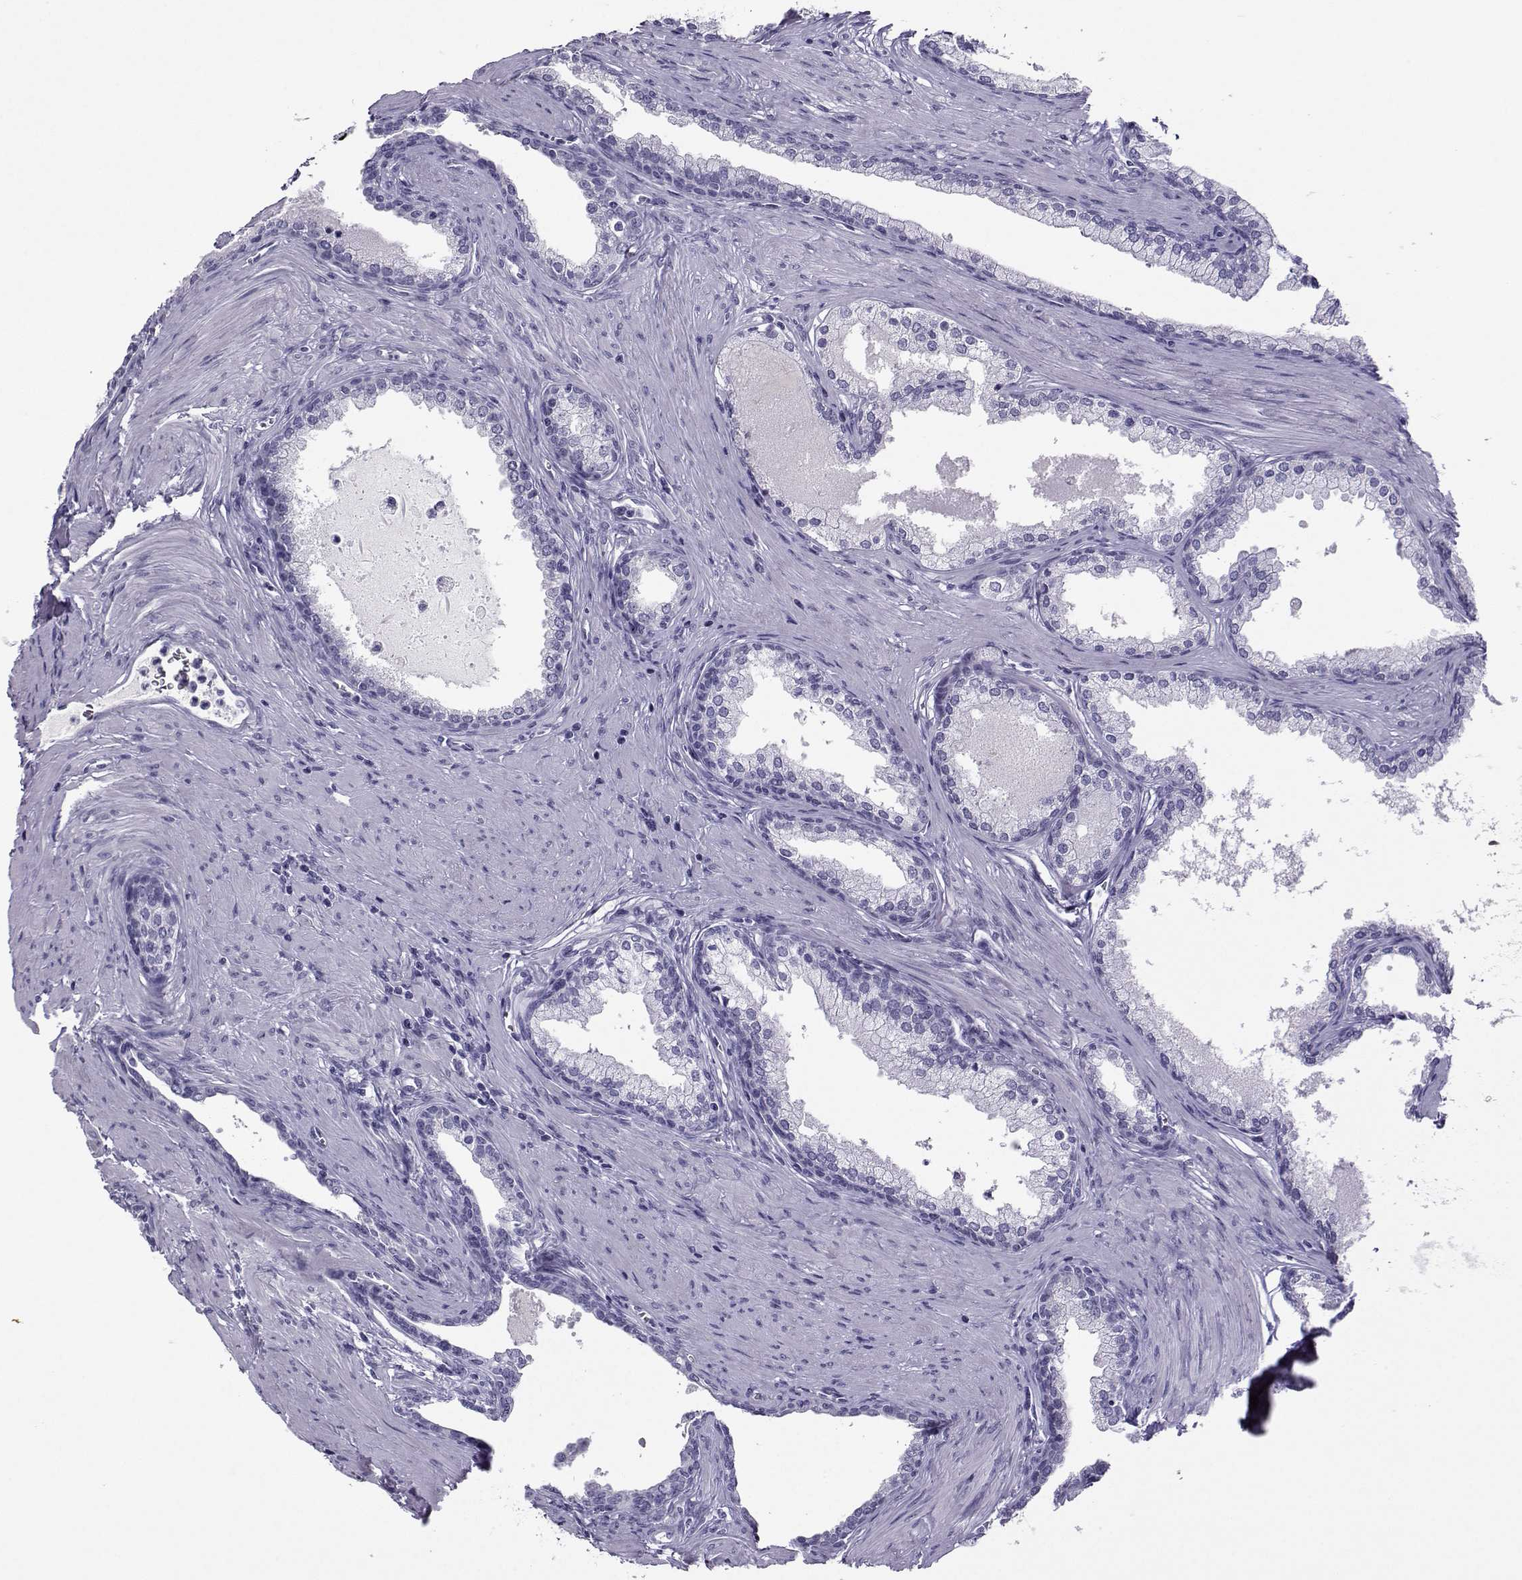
{"staining": {"intensity": "negative", "quantity": "none", "location": "none"}, "tissue": "prostate cancer", "cell_type": "Tumor cells", "image_type": "cancer", "snomed": [{"axis": "morphology", "description": "Adenocarcinoma, NOS"}, {"axis": "topography", "description": "Prostate"}], "caption": "The histopathology image exhibits no staining of tumor cells in prostate cancer (adenocarcinoma). Nuclei are stained in blue.", "gene": "ARMC2", "patient": {"sex": "male", "age": 66}}